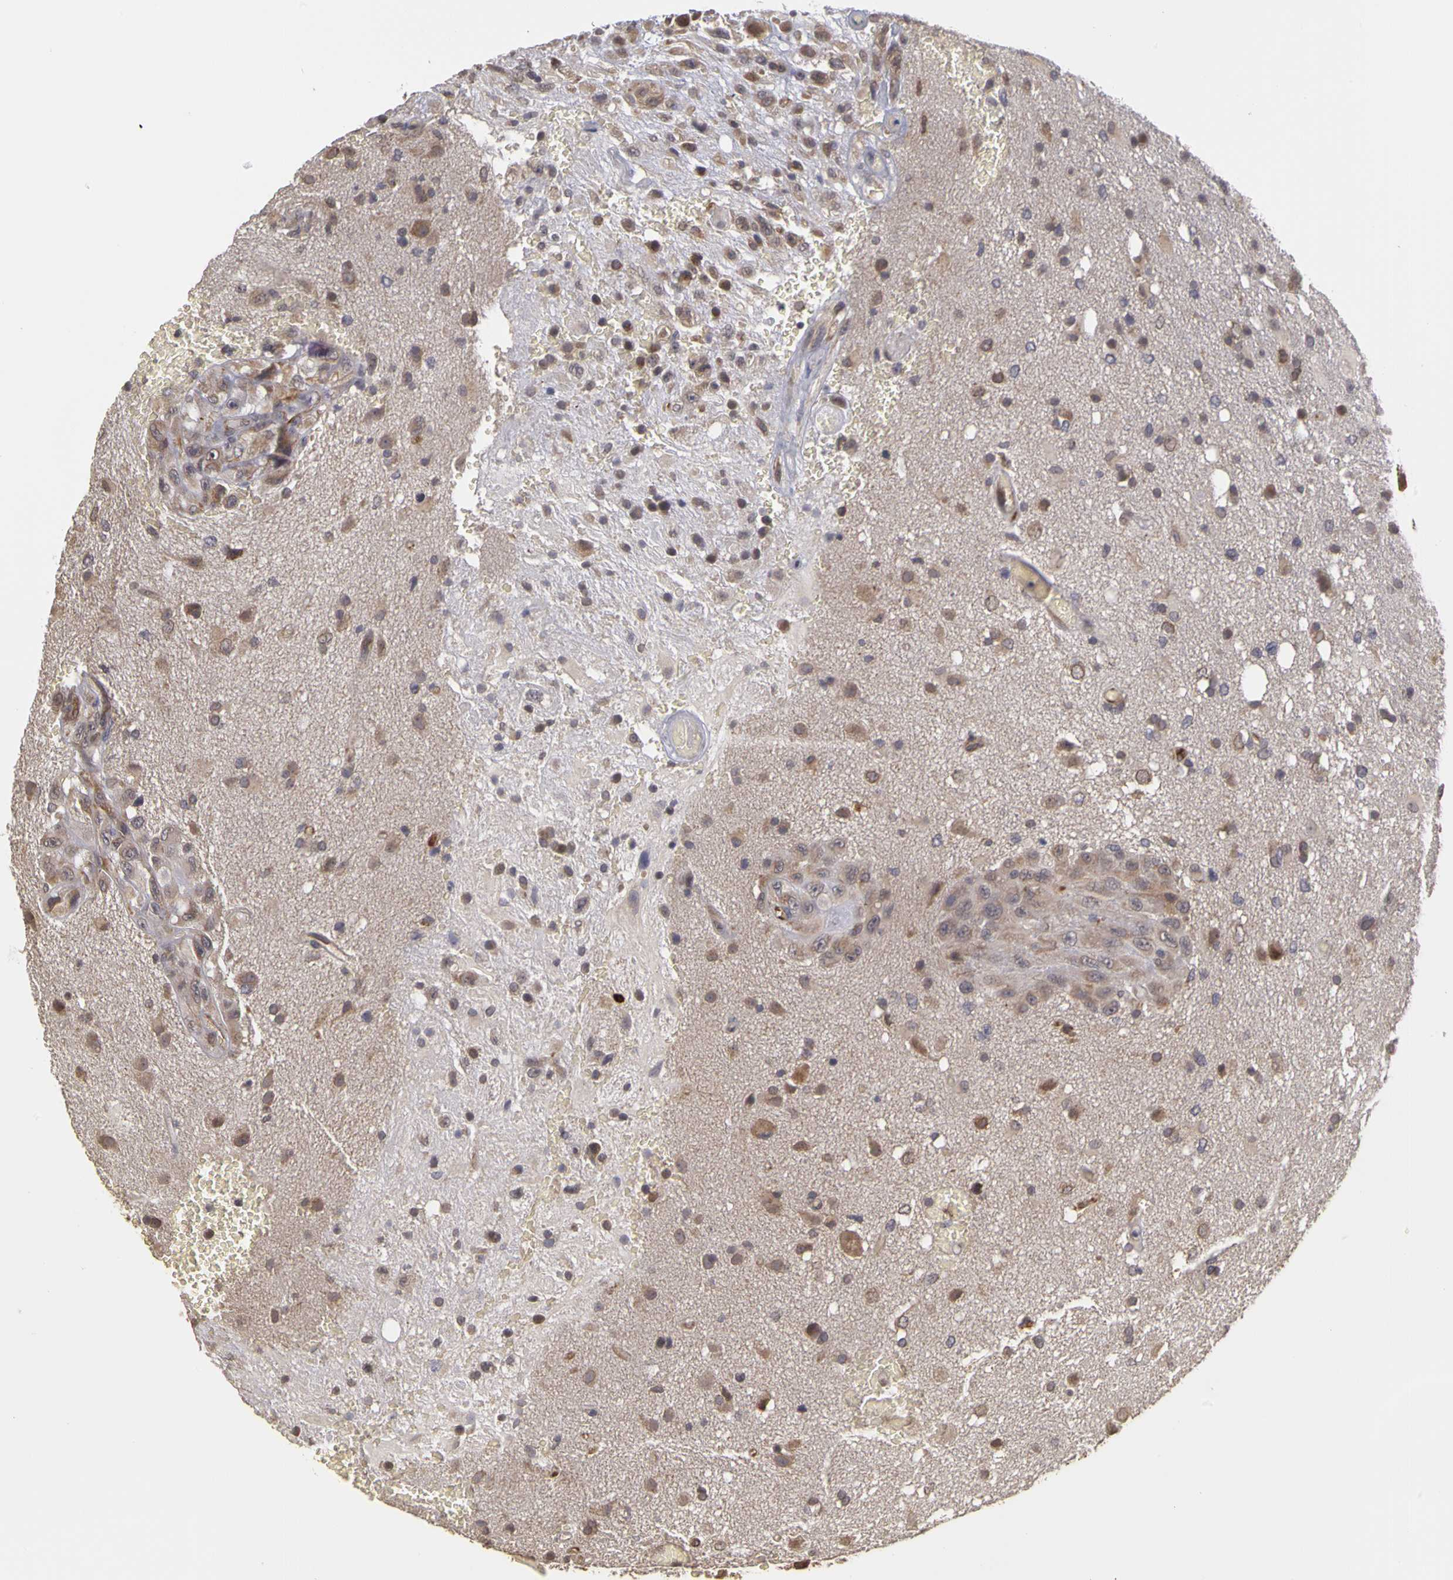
{"staining": {"intensity": "weak", "quantity": "25%-75%", "location": "cytoplasmic/membranous"}, "tissue": "glioma", "cell_type": "Tumor cells", "image_type": "cancer", "snomed": [{"axis": "morphology", "description": "Glioma, malignant, High grade"}, {"axis": "topography", "description": "Brain"}], "caption": "Immunohistochemistry (IHC) image of malignant high-grade glioma stained for a protein (brown), which shows low levels of weak cytoplasmic/membranous expression in approximately 25%-75% of tumor cells.", "gene": "FRMD7", "patient": {"sex": "male", "age": 48}}